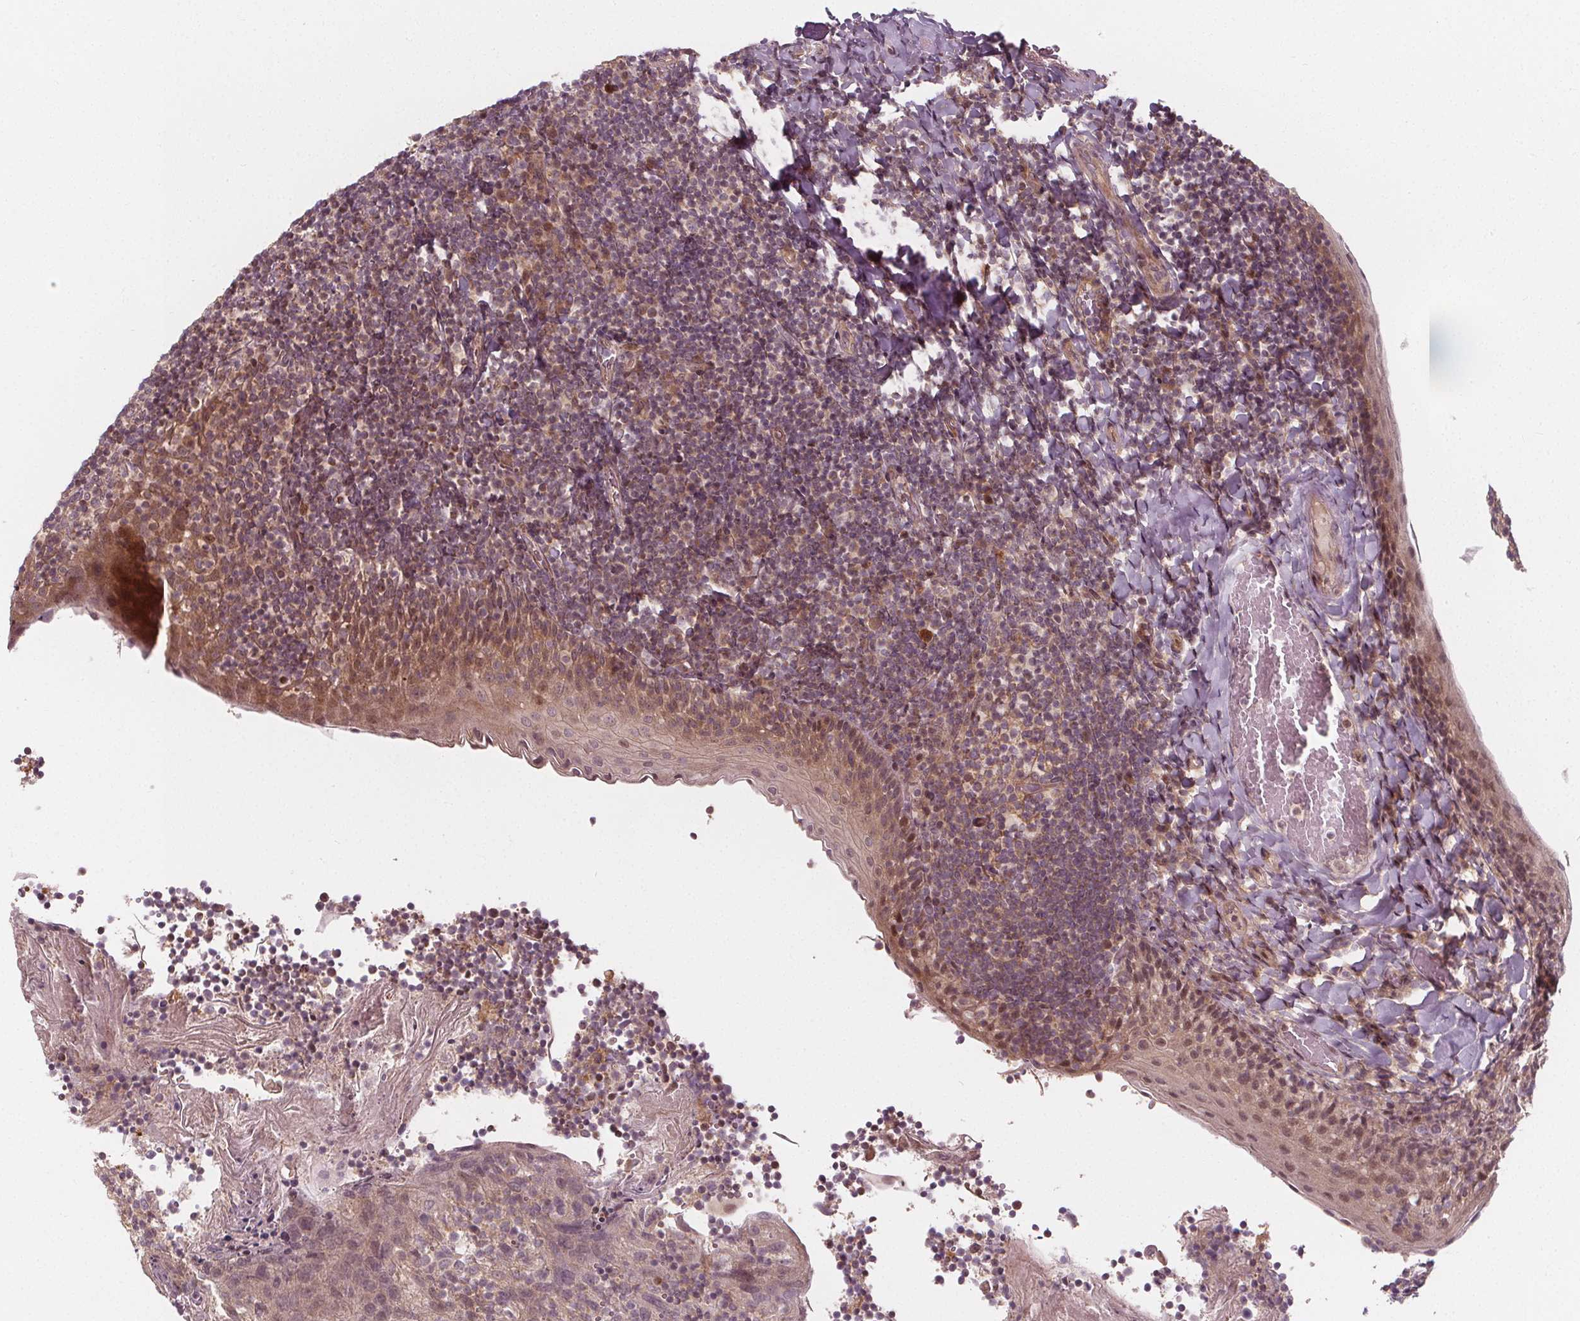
{"staining": {"intensity": "weak", "quantity": ">75%", "location": "cytoplasmic/membranous,nuclear"}, "tissue": "tonsil", "cell_type": "Germinal center cells", "image_type": "normal", "snomed": [{"axis": "morphology", "description": "Normal tissue, NOS"}, {"axis": "topography", "description": "Tonsil"}], "caption": "Benign tonsil was stained to show a protein in brown. There is low levels of weak cytoplasmic/membranous,nuclear expression in about >75% of germinal center cells.", "gene": "AKT1S1", "patient": {"sex": "female", "age": 10}}